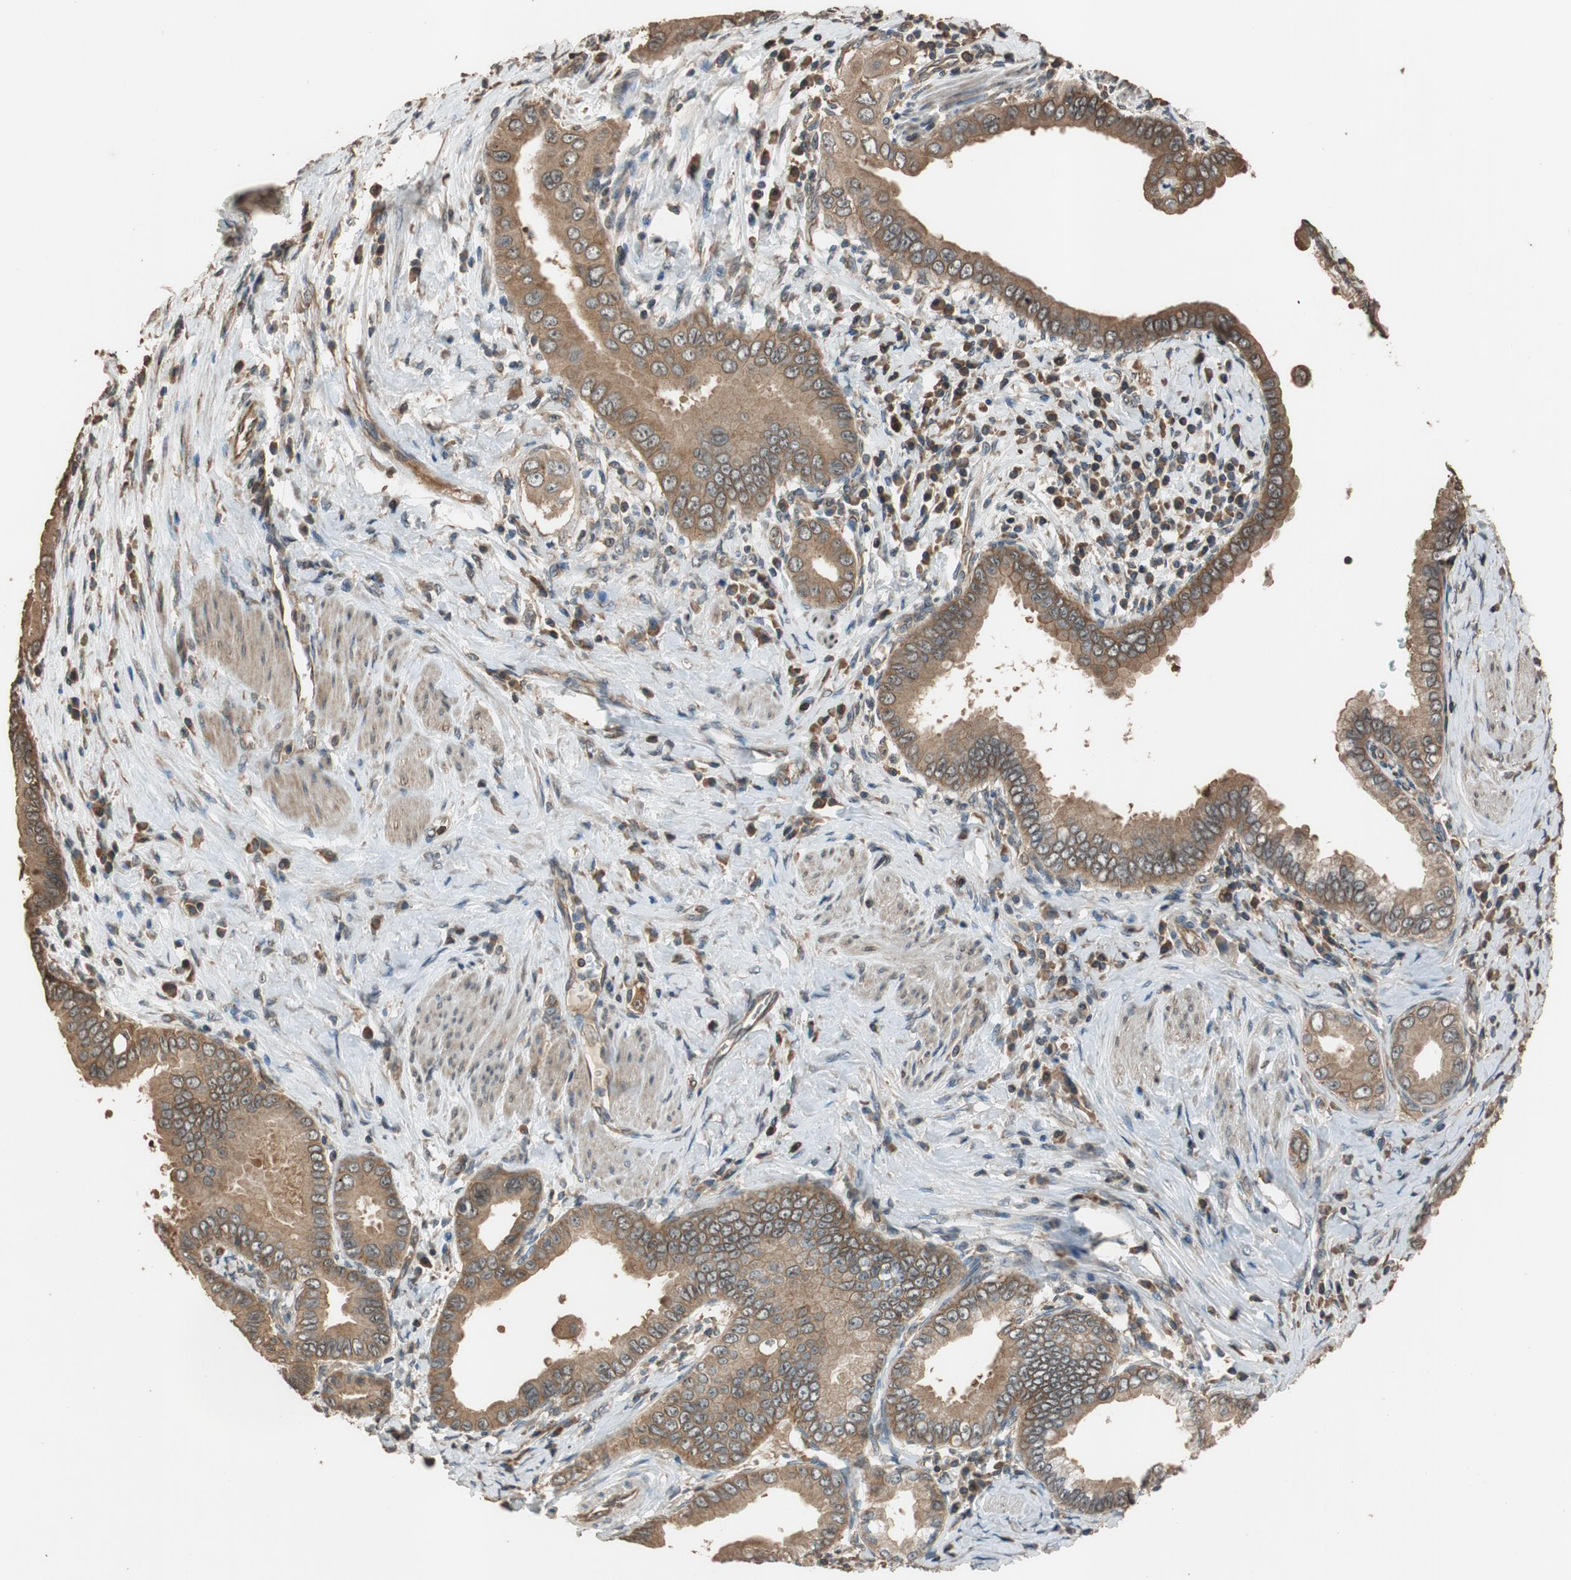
{"staining": {"intensity": "moderate", "quantity": ">75%", "location": "cytoplasmic/membranous"}, "tissue": "pancreatic cancer", "cell_type": "Tumor cells", "image_type": "cancer", "snomed": [{"axis": "morphology", "description": "Normal tissue, NOS"}, {"axis": "topography", "description": "Lymph node"}], "caption": "IHC of human pancreatic cancer shows medium levels of moderate cytoplasmic/membranous expression in about >75% of tumor cells. (DAB = brown stain, brightfield microscopy at high magnification).", "gene": "MST1R", "patient": {"sex": "male", "age": 50}}